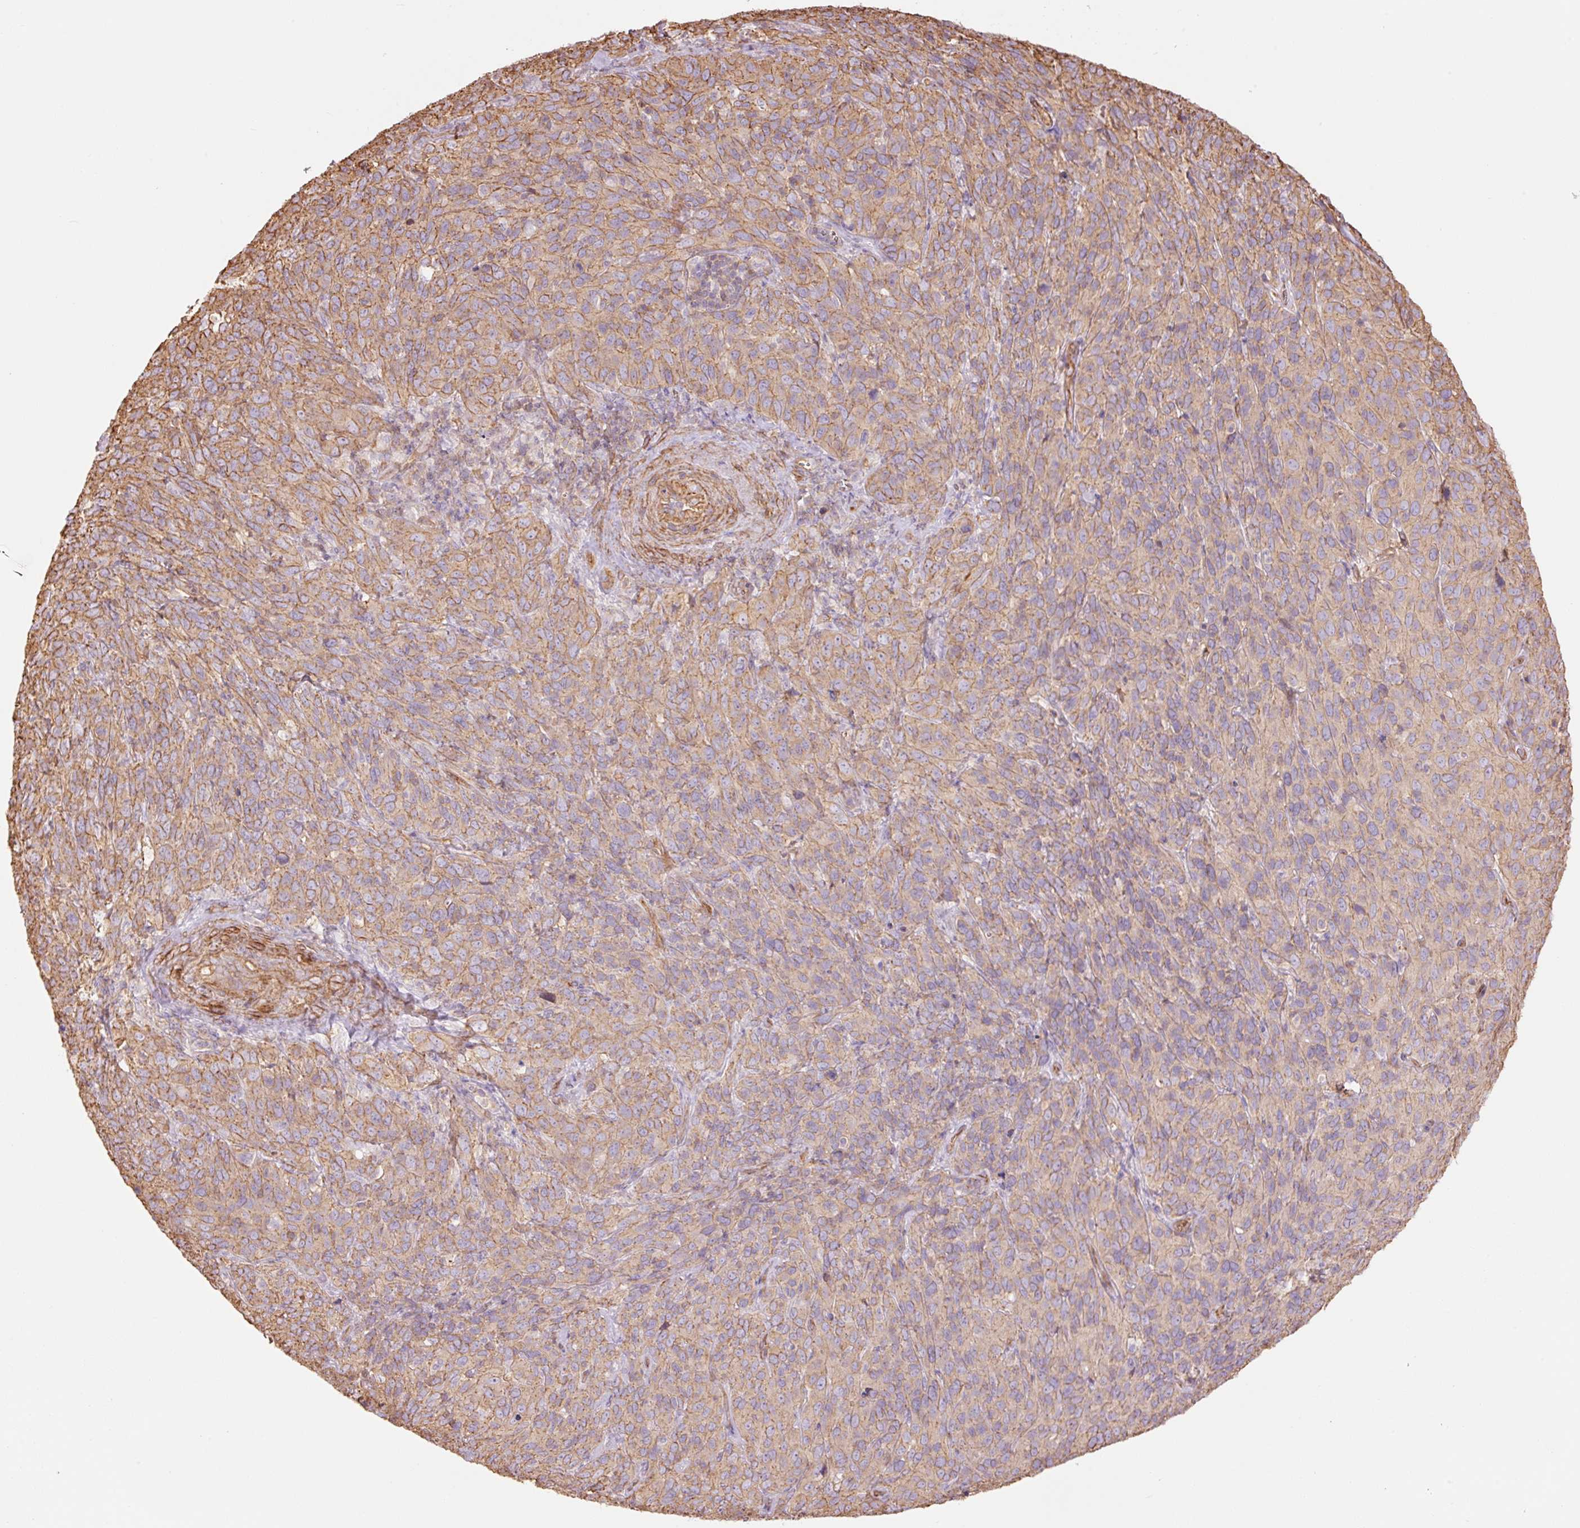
{"staining": {"intensity": "moderate", "quantity": ">75%", "location": "cytoplasmic/membranous"}, "tissue": "cervical cancer", "cell_type": "Tumor cells", "image_type": "cancer", "snomed": [{"axis": "morphology", "description": "Normal tissue, NOS"}, {"axis": "morphology", "description": "Squamous cell carcinoma, NOS"}, {"axis": "topography", "description": "Cervix"}], "caption": "A brown stain shows moderate cytoplasmic/membranous positivity of a protein in cervical cancer tumor cells.", "gene": "PPP1R1B", "patient": {"sex": "female", "age": 51}}